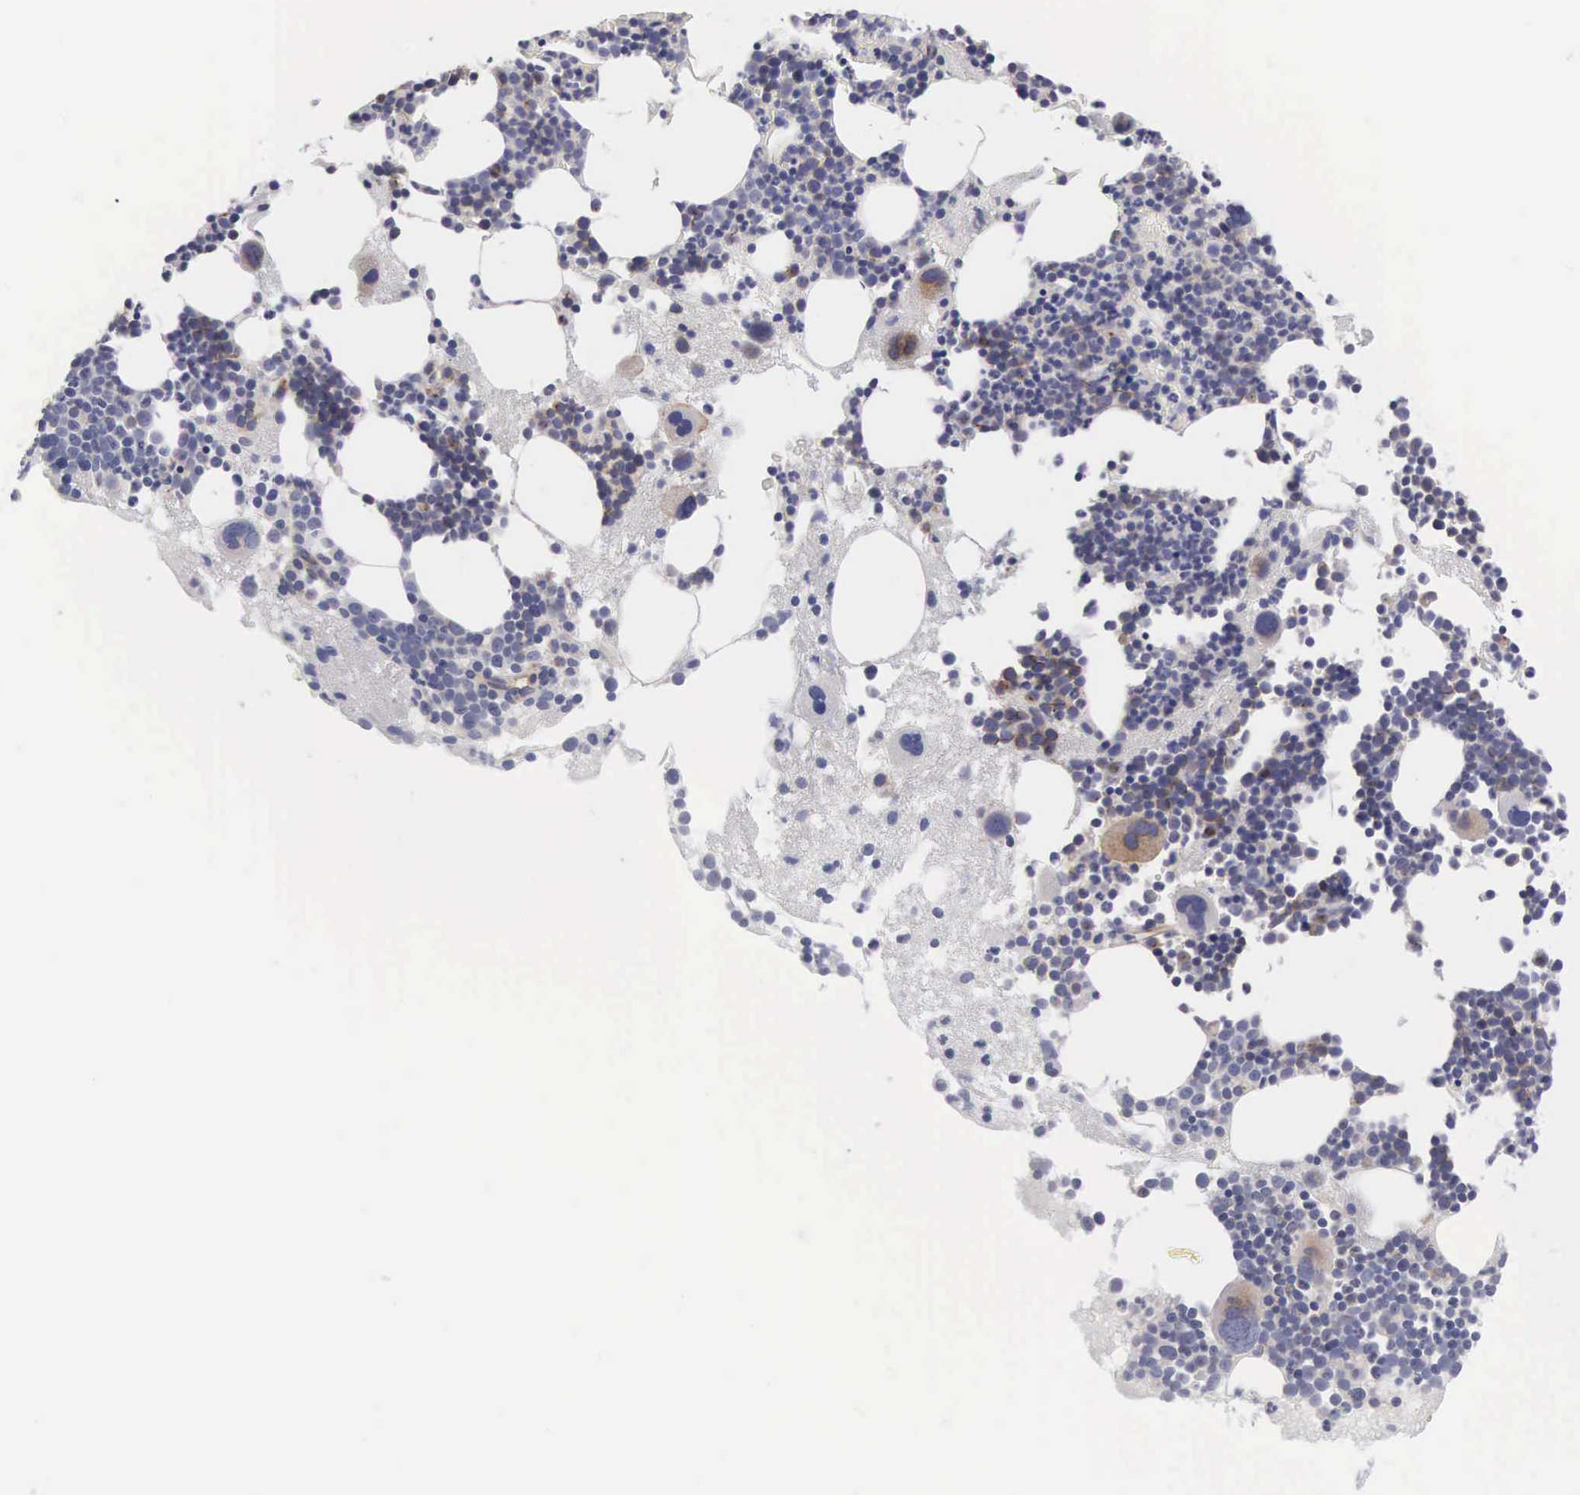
{"staining": {"intensity": "weak", "quantity": "<25%", "location": "cytoplasmic/membranous"}, "tissue": "bone marrow", "cell_type": "Hematopoietic cells", "image_type": "normal", "snomed": [{"axis": "morphology", "description": "Normal tissue, NOS"}, {"axis": "topography", "description": "Bone marrow"}], "caption": "An image of human bone marrow is negative for staining in hematopoietic cells.", "gene": "SLITRK4", "patient": {"sex": "male", "age": 75}}